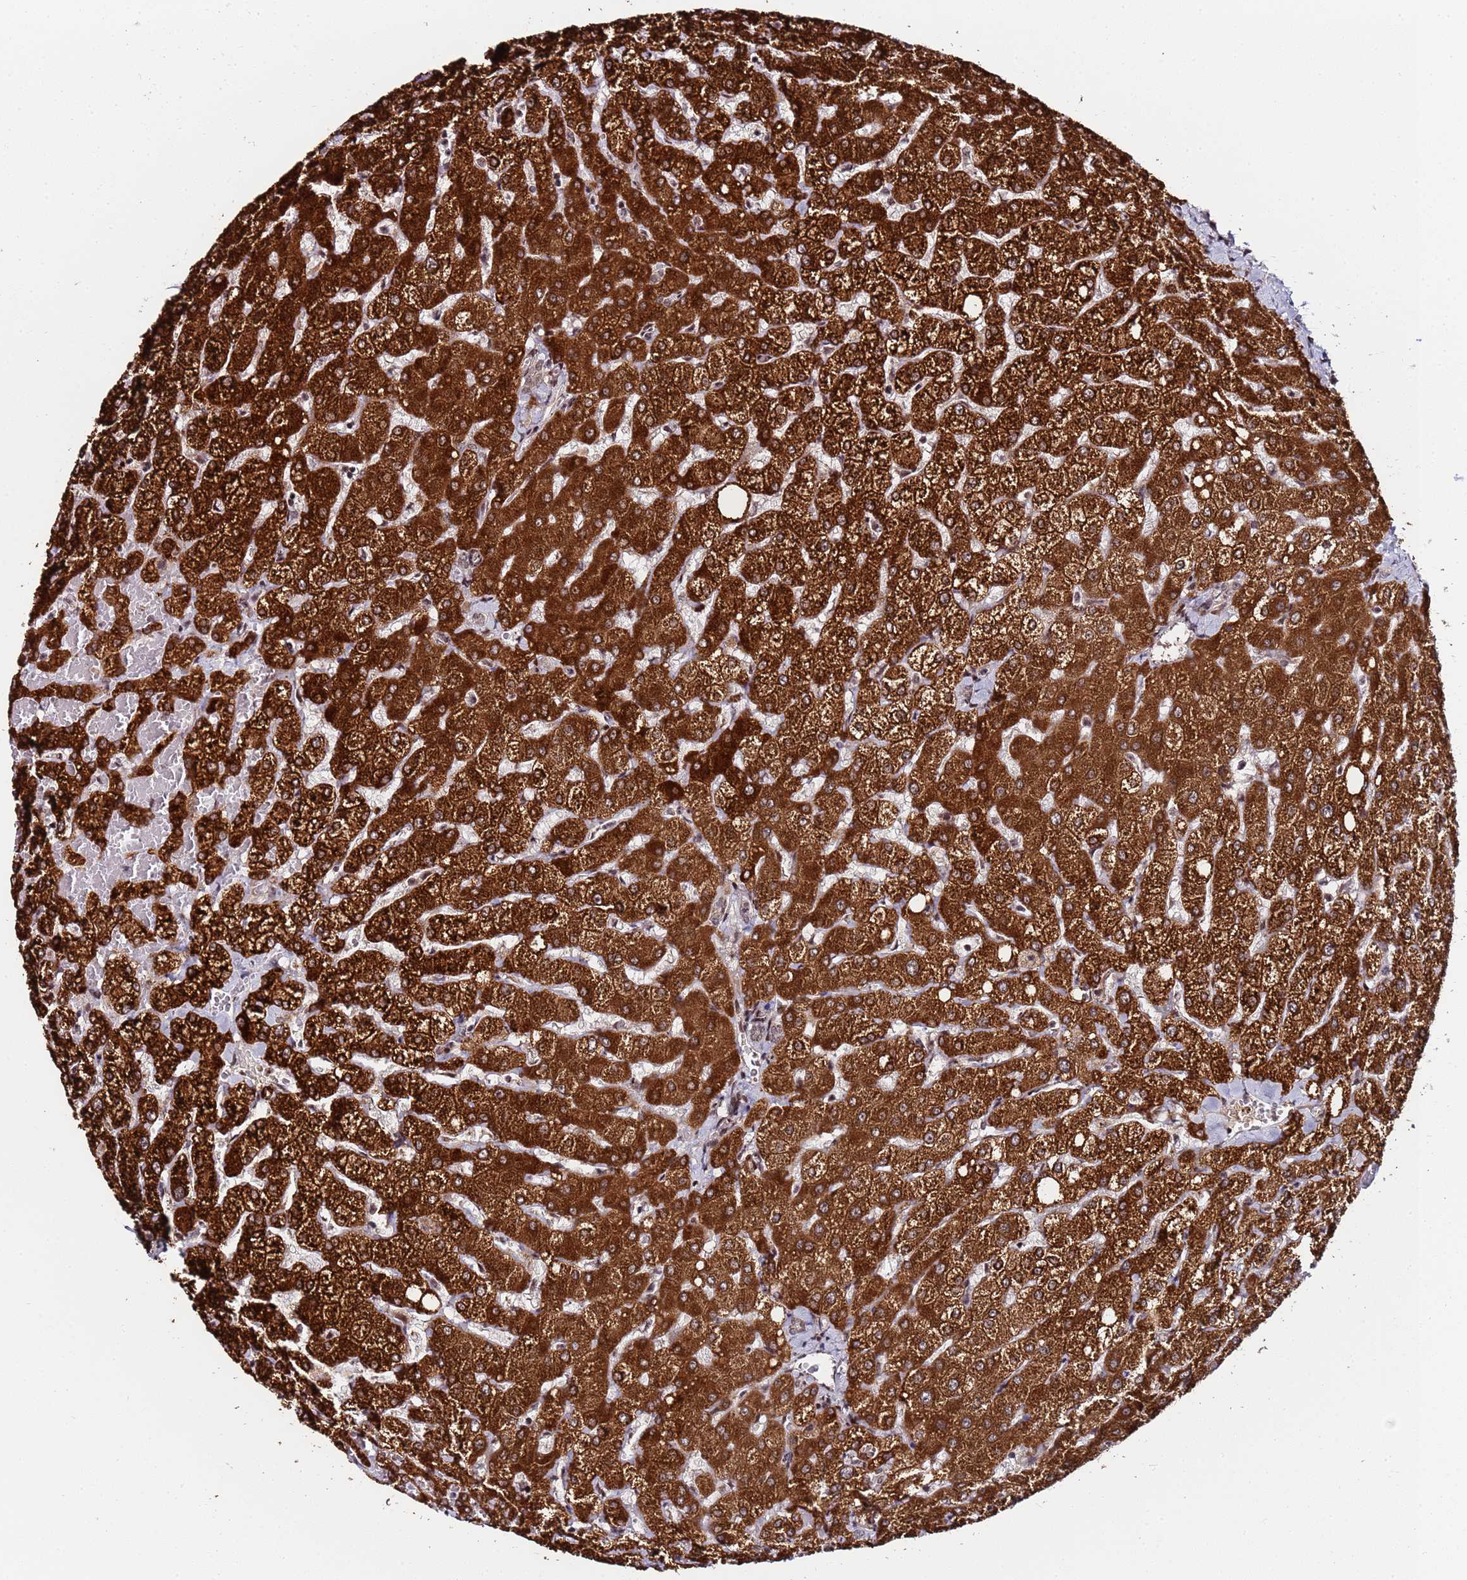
{"staining": {"intensity": "weak", "quantity": "25%-75%", "location": "cytoplasmic/membranous,nuclear"}, "tissue": "liver", "cell_type": "Cholangiocytes", "image_type": "normal", "snomed": [{"axis": "morphology", "description": "Normal tissue, NOS"}, {"axis": "topography", "description": "Liver"}], "caption": "Liver stained with DAB (3,3'-diaminobenzidine) immunohistochemistry demonstrates low levels of weak cytoplasmic/membranous,nuclear staining in approximately 25%-75% of cholangiocytes.", "gene": "PPM1H", "patient": {"sex": "female", "age": 54}}